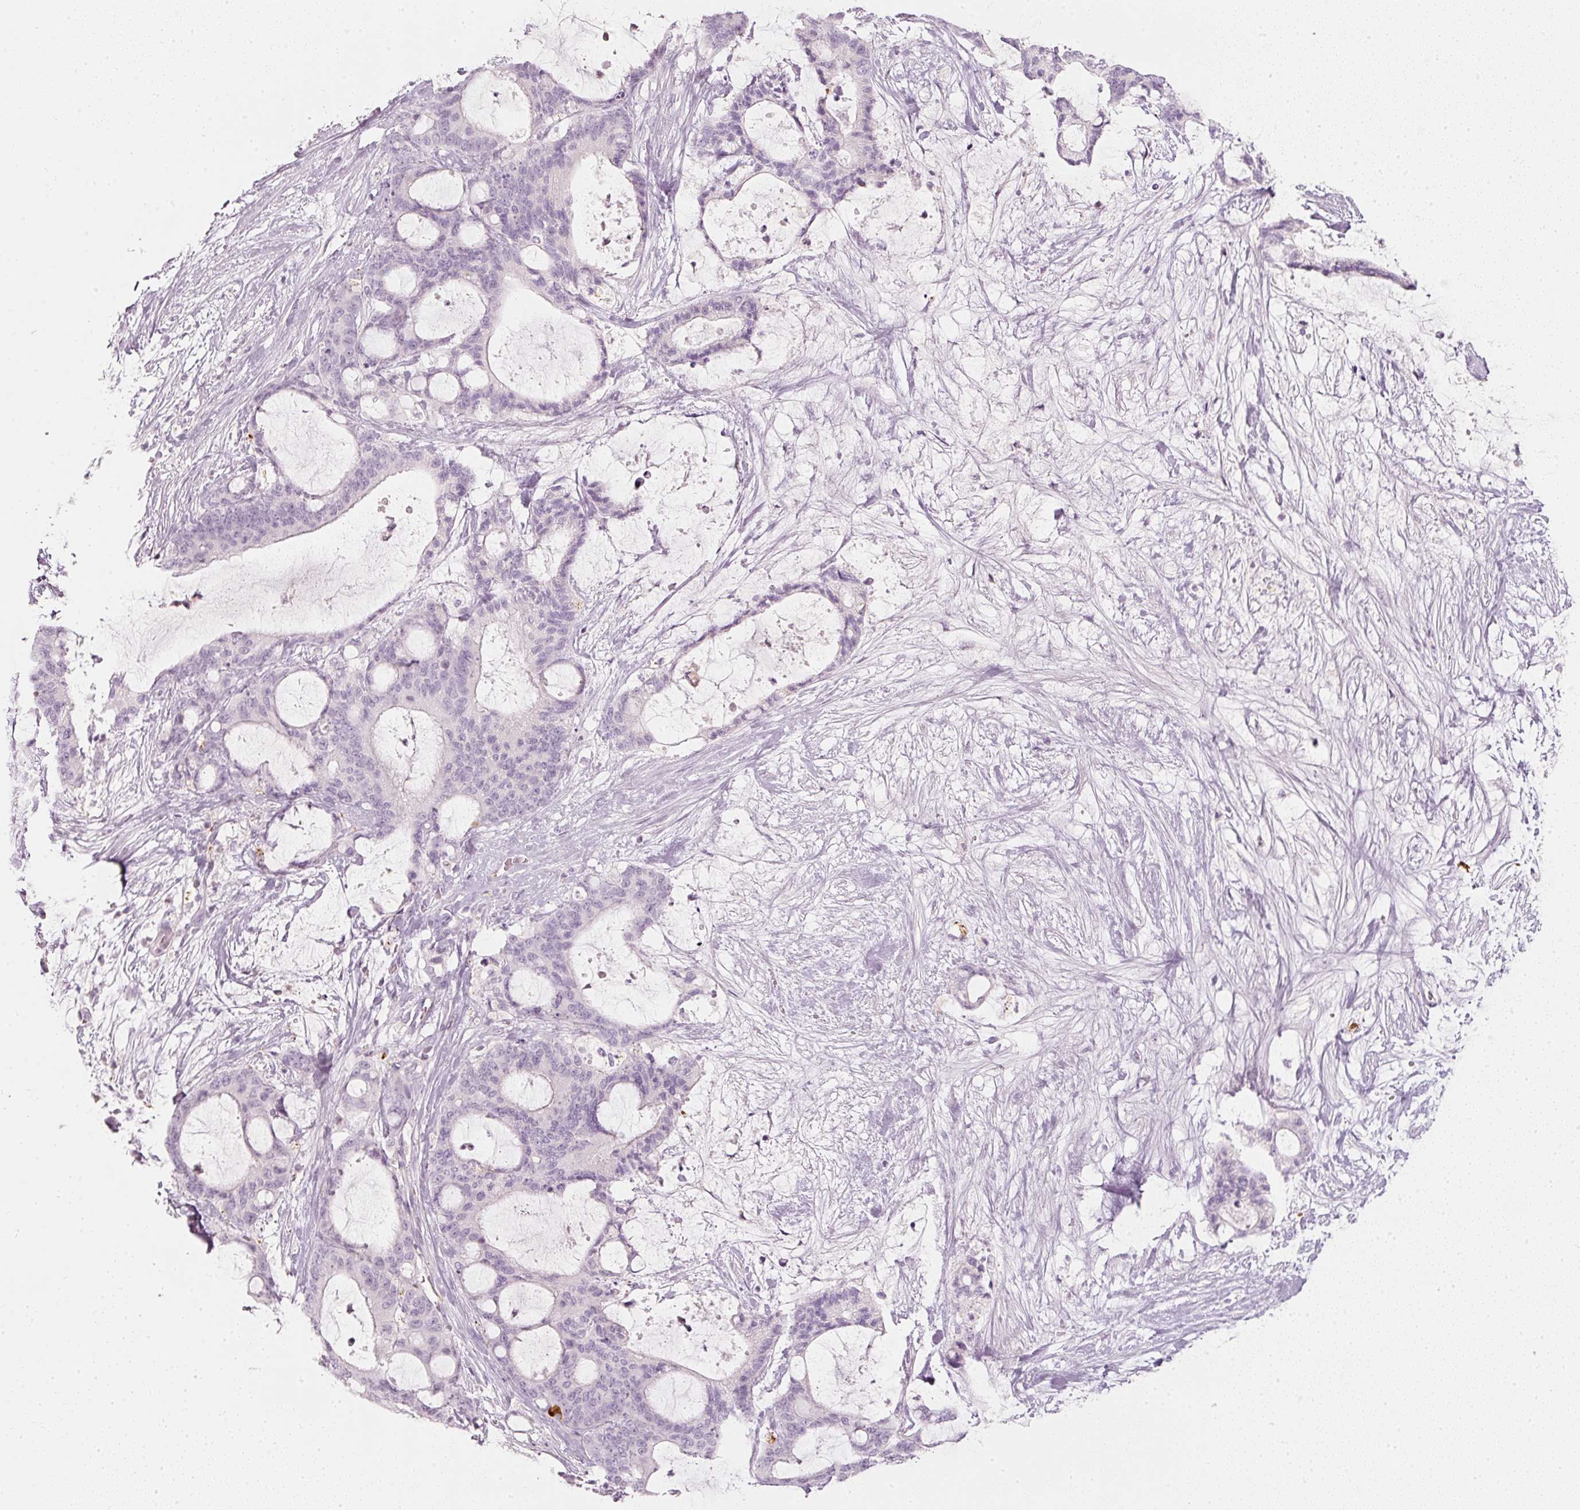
{"staining": {"intensity": "negative", "quantity": "none", "location": "none"}, "tissue": "liver cancer", "cell_type": "Tumor cells", "image_type": "cancer", "snomed": [{"axis": "morphology", "description": "Normal tissue, NOS"}, {"axis": "morphology", "description": "Cholangiocarcinoma"}, {"axis": "topography", "description": "Liver"}, {"axis": "topography", "description": "Peripheral nerve tissue"}], "caption": "A high-resolution histopathology image shows immunohistochemistry (IHC) staining of liver cancer (cholangiocarcinoma), which exhibits no significant positivity in tumor cells.", "gene": "LECT2", "patient": {"sex": "female", "age": 73}}